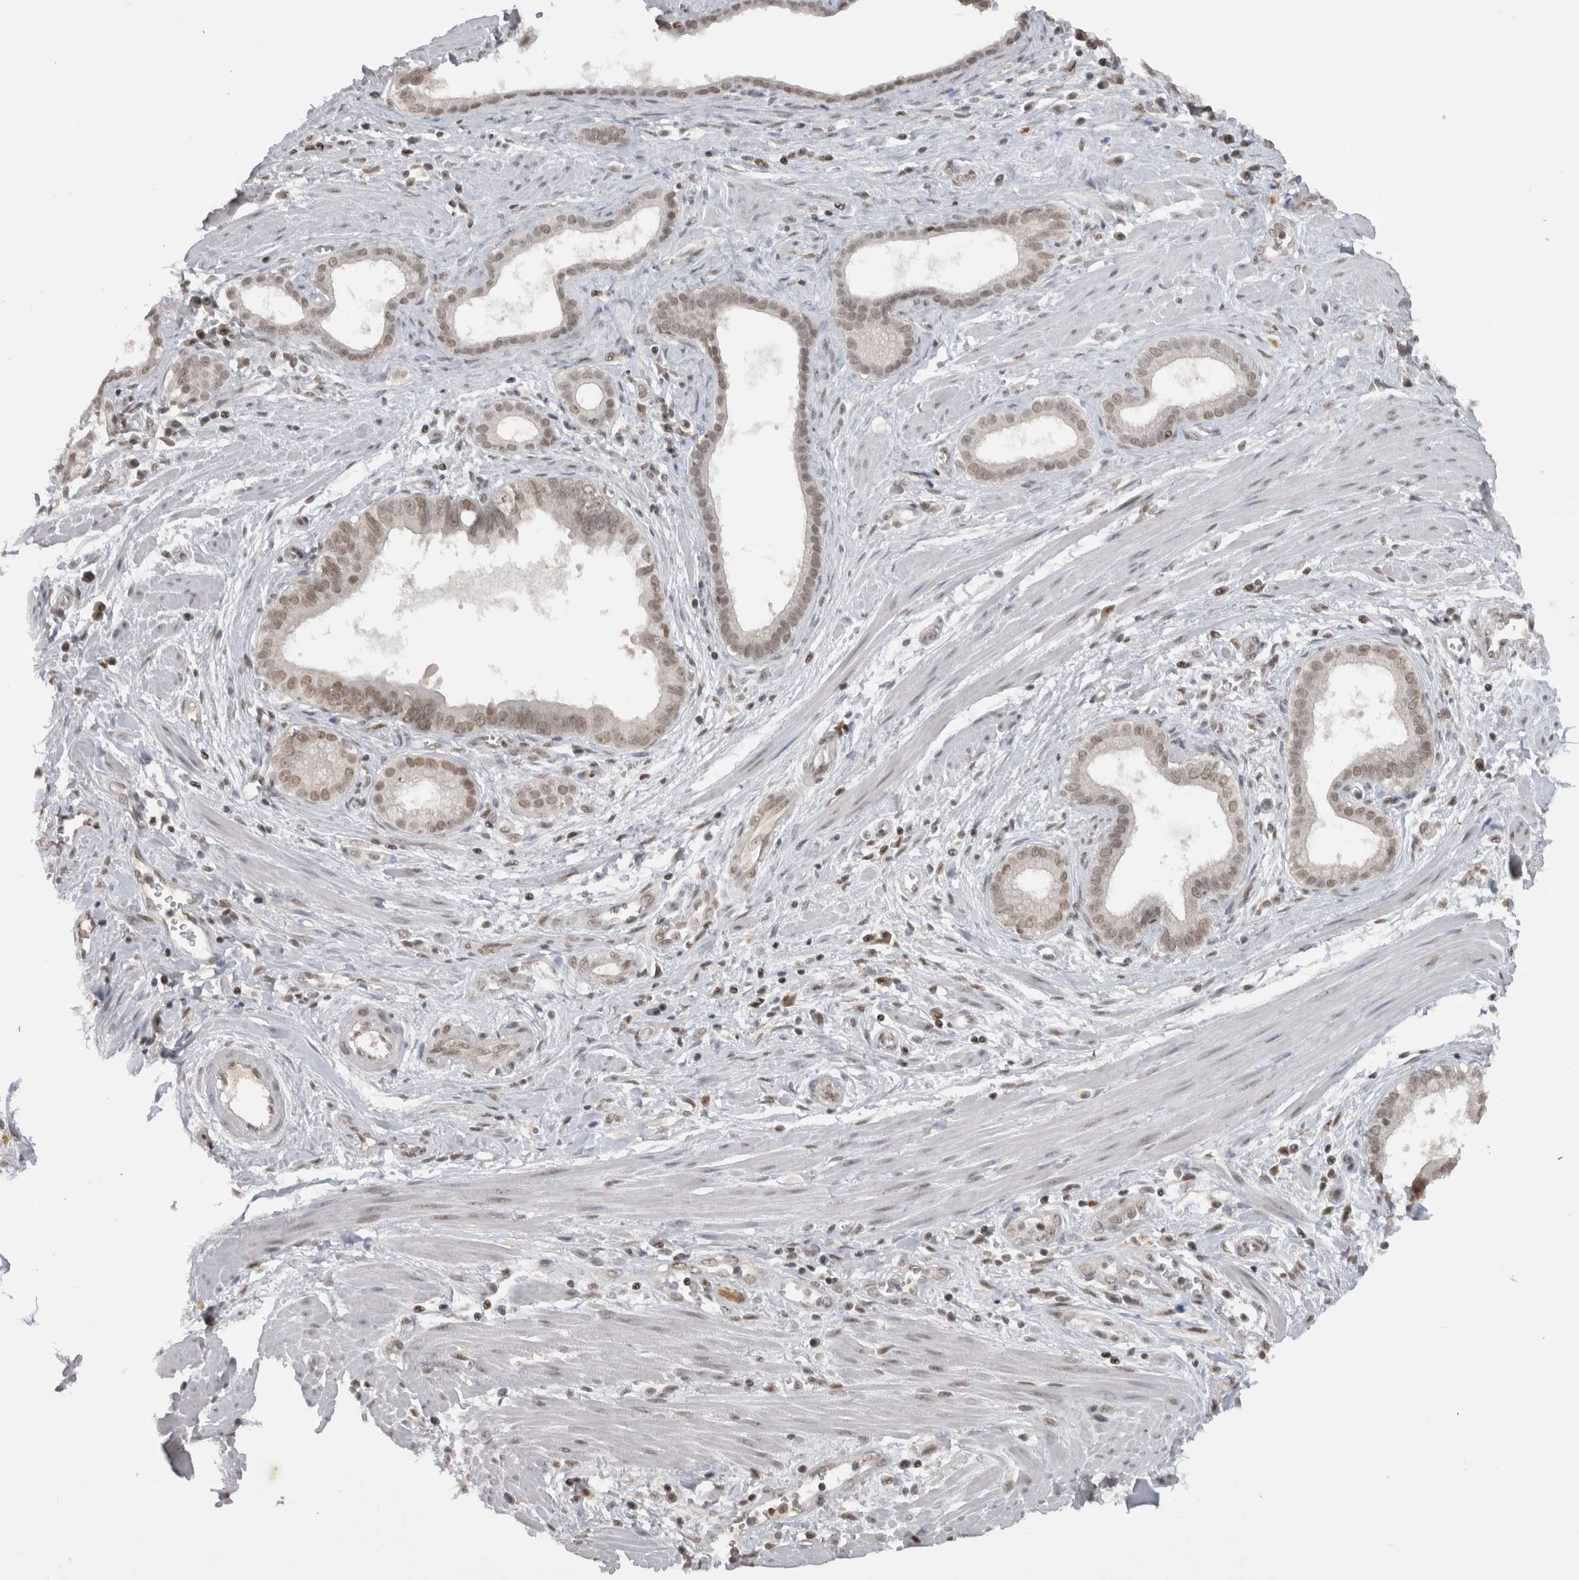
{"staining": {"intensity": "weak", "quantity": "25%-75%", "location": "nuclear"}, "tissue": "pancreatic cancer", "cell_type": "Tumor cells", "image_type": "cancer", "snomed": [{"axis": "morphology", "description": "Normal tissue, NOS"}, {"axis": "topography", "description": "Lymph node"}], "caption": "Pancreatic cancer tissue reveals weak nuclear staining in about 25%-75% of tumor cells, visualized by immunohistochemistry. Ihc stains the protein of interest in brown and the nuclei are stained blue.", "gene": "DAXX", "patient": {"sex": "male", "age": 50}}